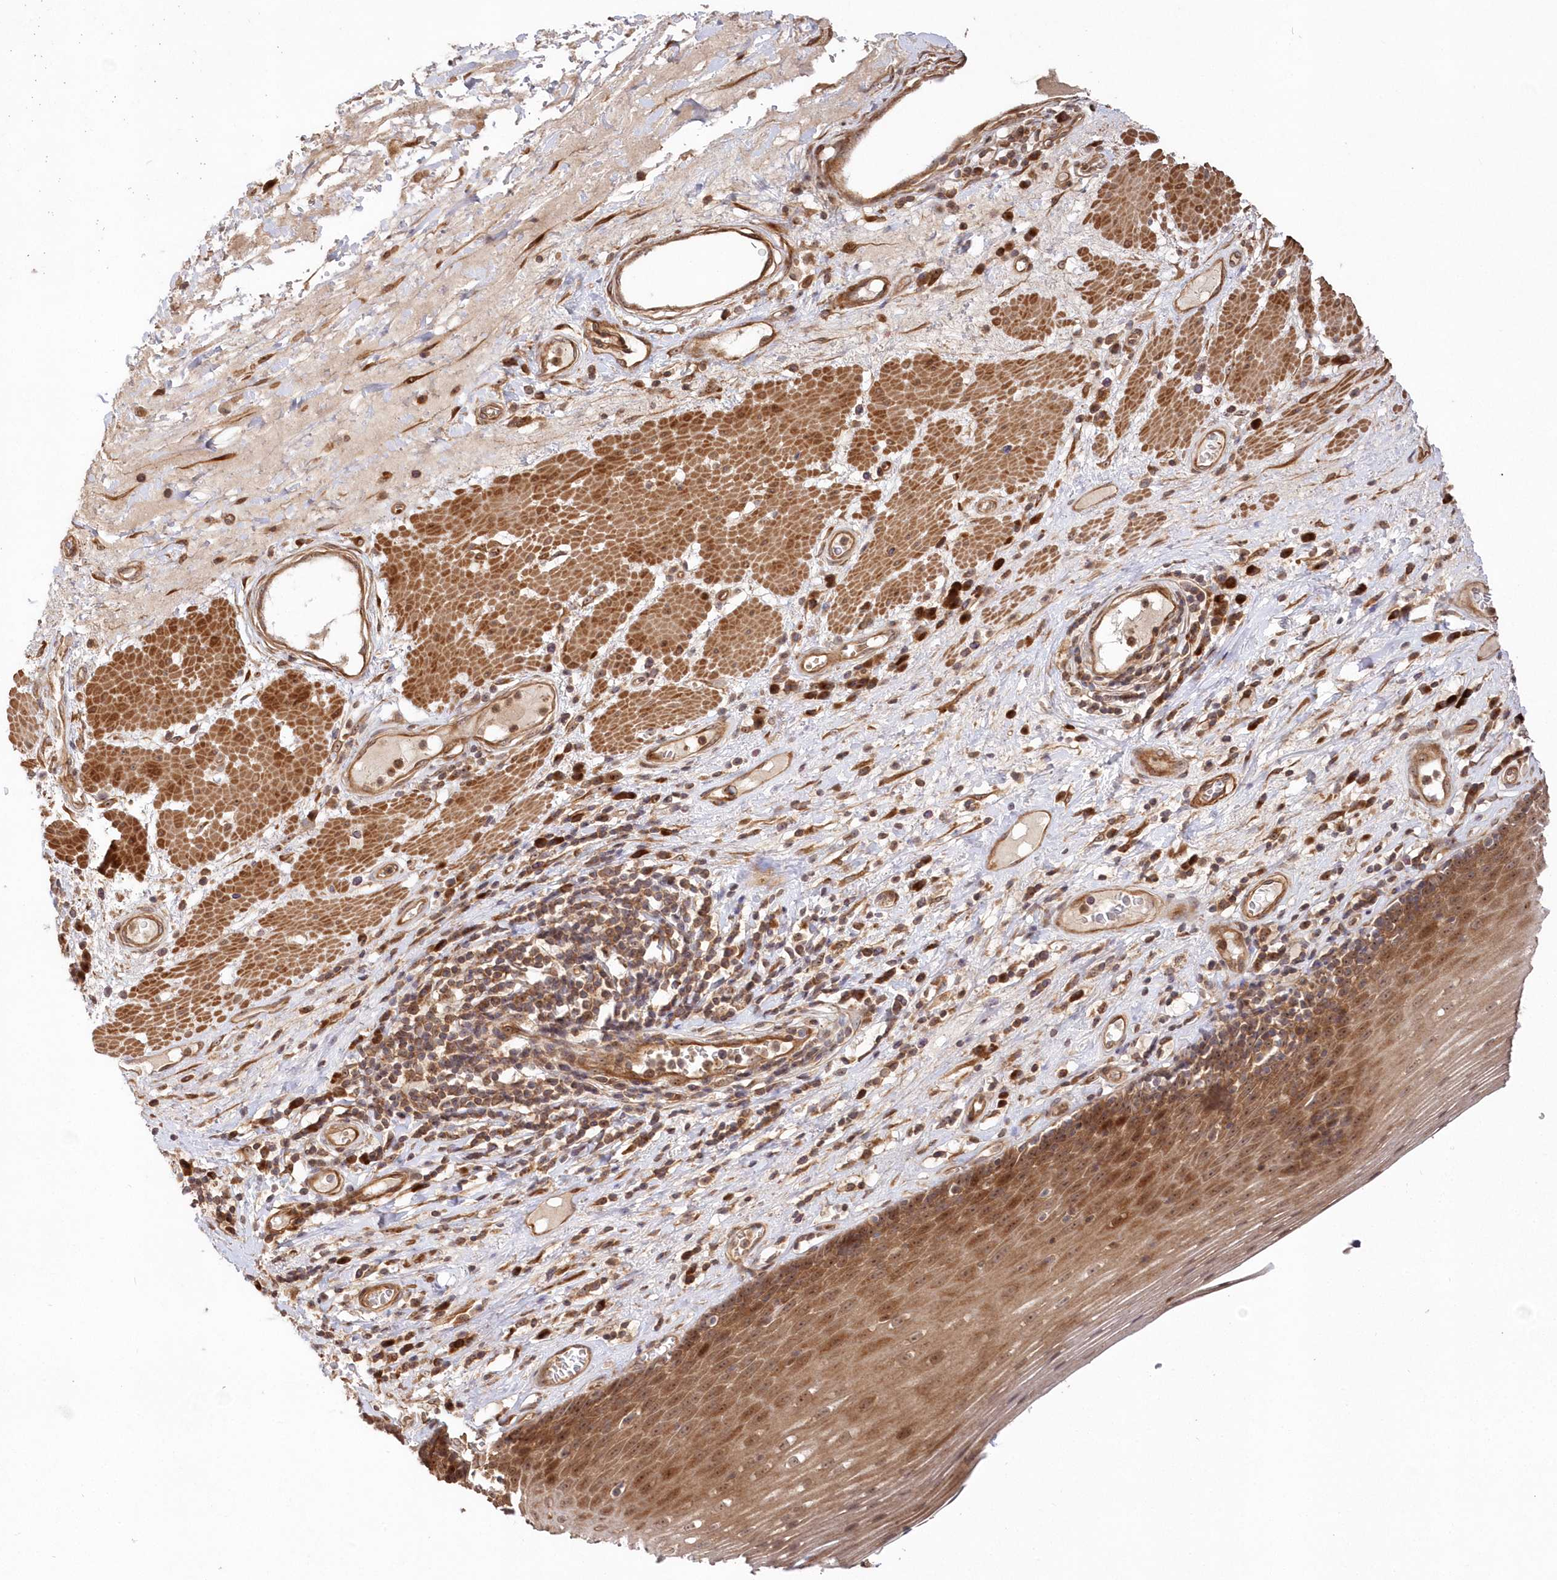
{"staining": {"intensity": "moderate", "quantity": ">75%", "location": "cytoplasmic/membranous,nuclear"}, "tissue": "esophagus", "cell_type": "Squamous epithelial cells", "image_type": "normal", "snomed": [{"axis": "morphology", "description": "Normal tissue, NOS"}, {"axis": "topography", "description": "Esophagus"}], "caption": "A histopathology image of human esophagus stained for a protein displays moderate cytoplasmic/membranous,nuclear brown staining in squamous epithelial cells. (brown staining indicates protein expression, while blue staining denotes nuclei).", "gene": "TBCA", "patient": {"sex": "male", "age": 62}}